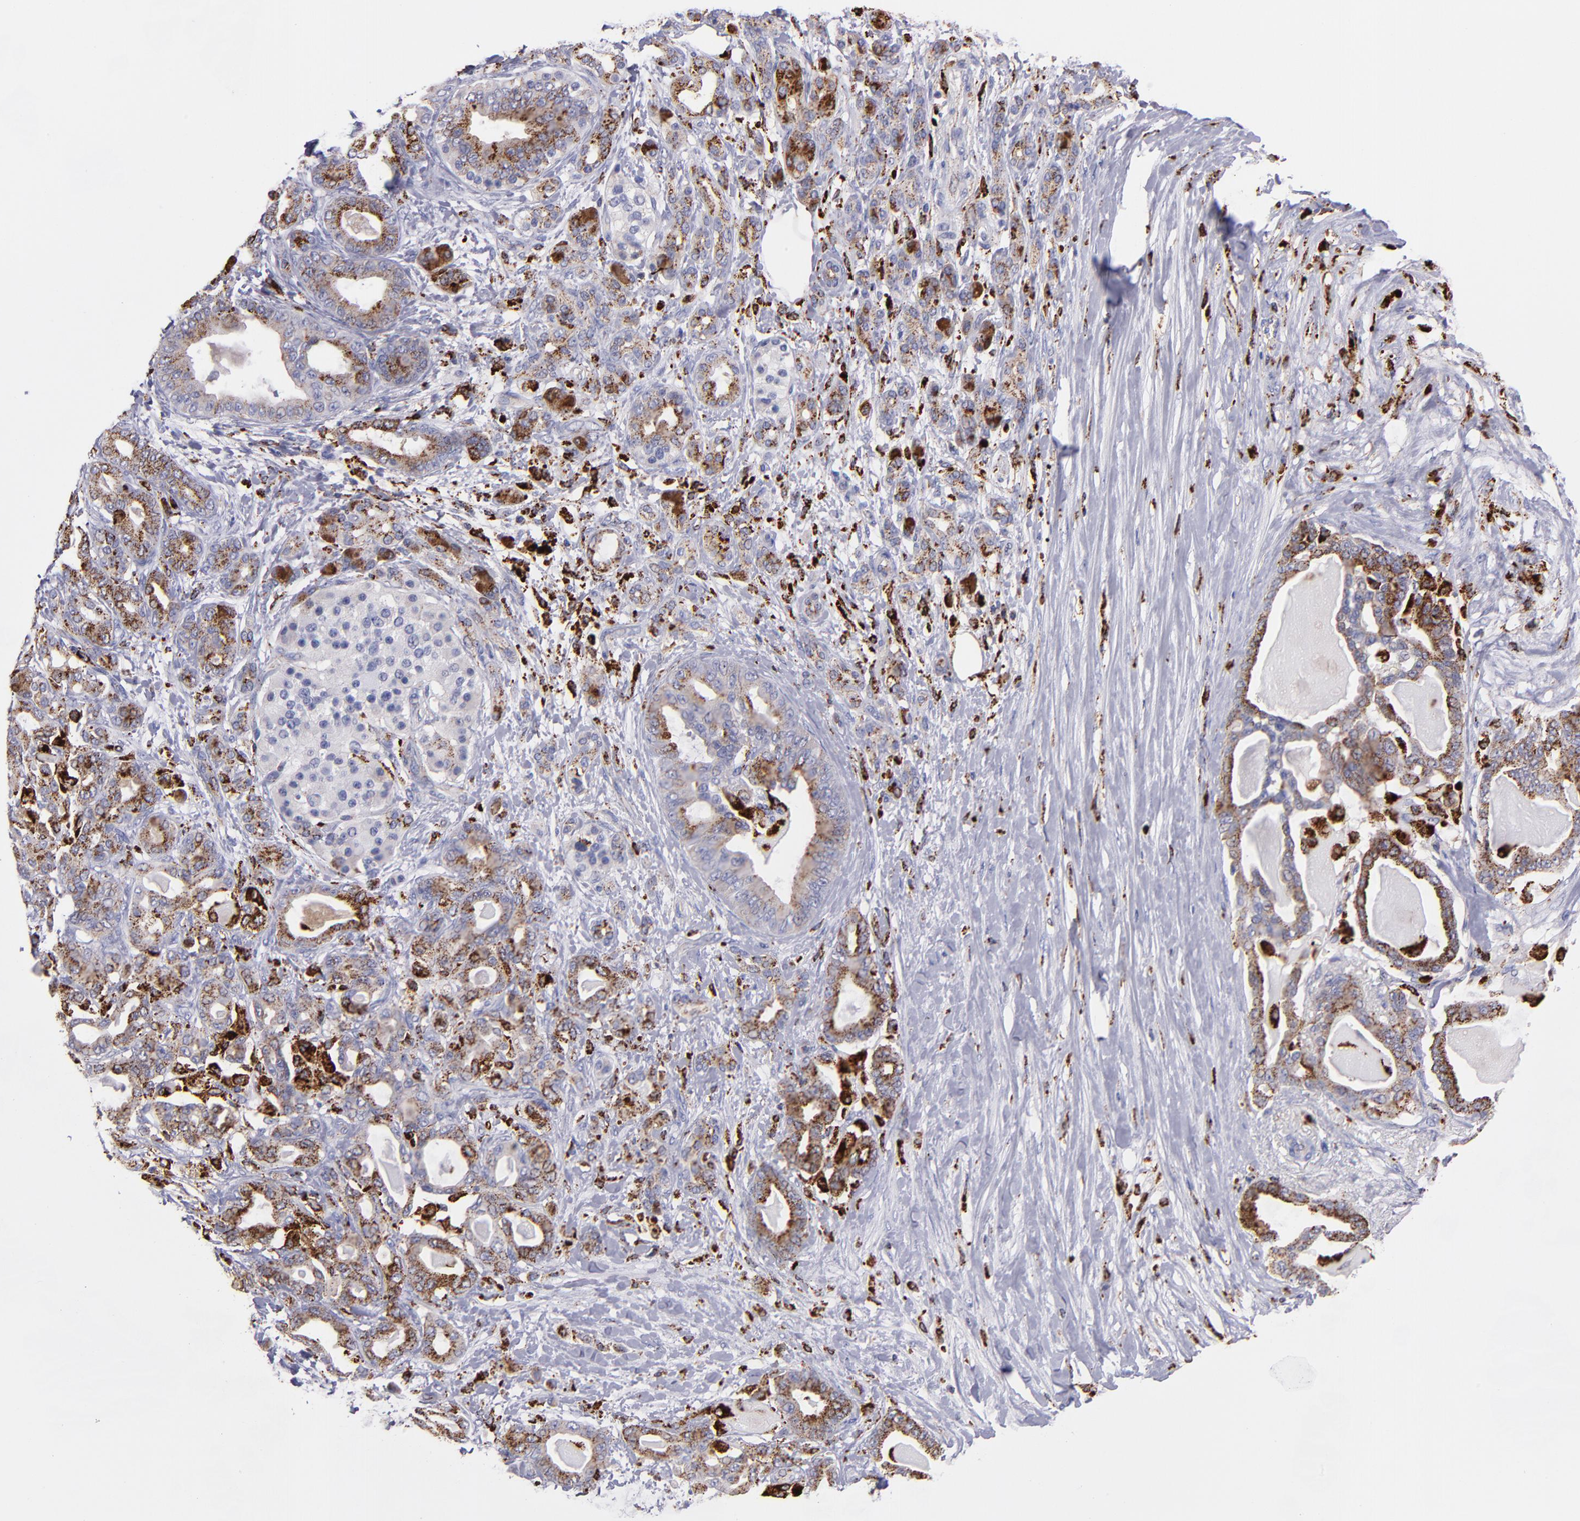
{"staining": {"intensity": "moderate", "quantity": ">75%", "location": "cytoplasmic/membranous"}, "tissue": "pancreatic cancer", "cell_type": "Tumor cells", "image_type": "cancer", "snomed": [{"axis": "morphology", "description": "Adenocarcinoma, NOS"}, {"axis": "topography", "description": "Pancreas"}], "caption": "Moderate cytoplasmic/membranous positivity for a protein is identified in approximately >75% of tumor cells of adenocarcinoma (pancreatic) using immunohistochemistry (IHC).", "gene": "CTSS", "patient": {"sex": "male", "age": 63}}